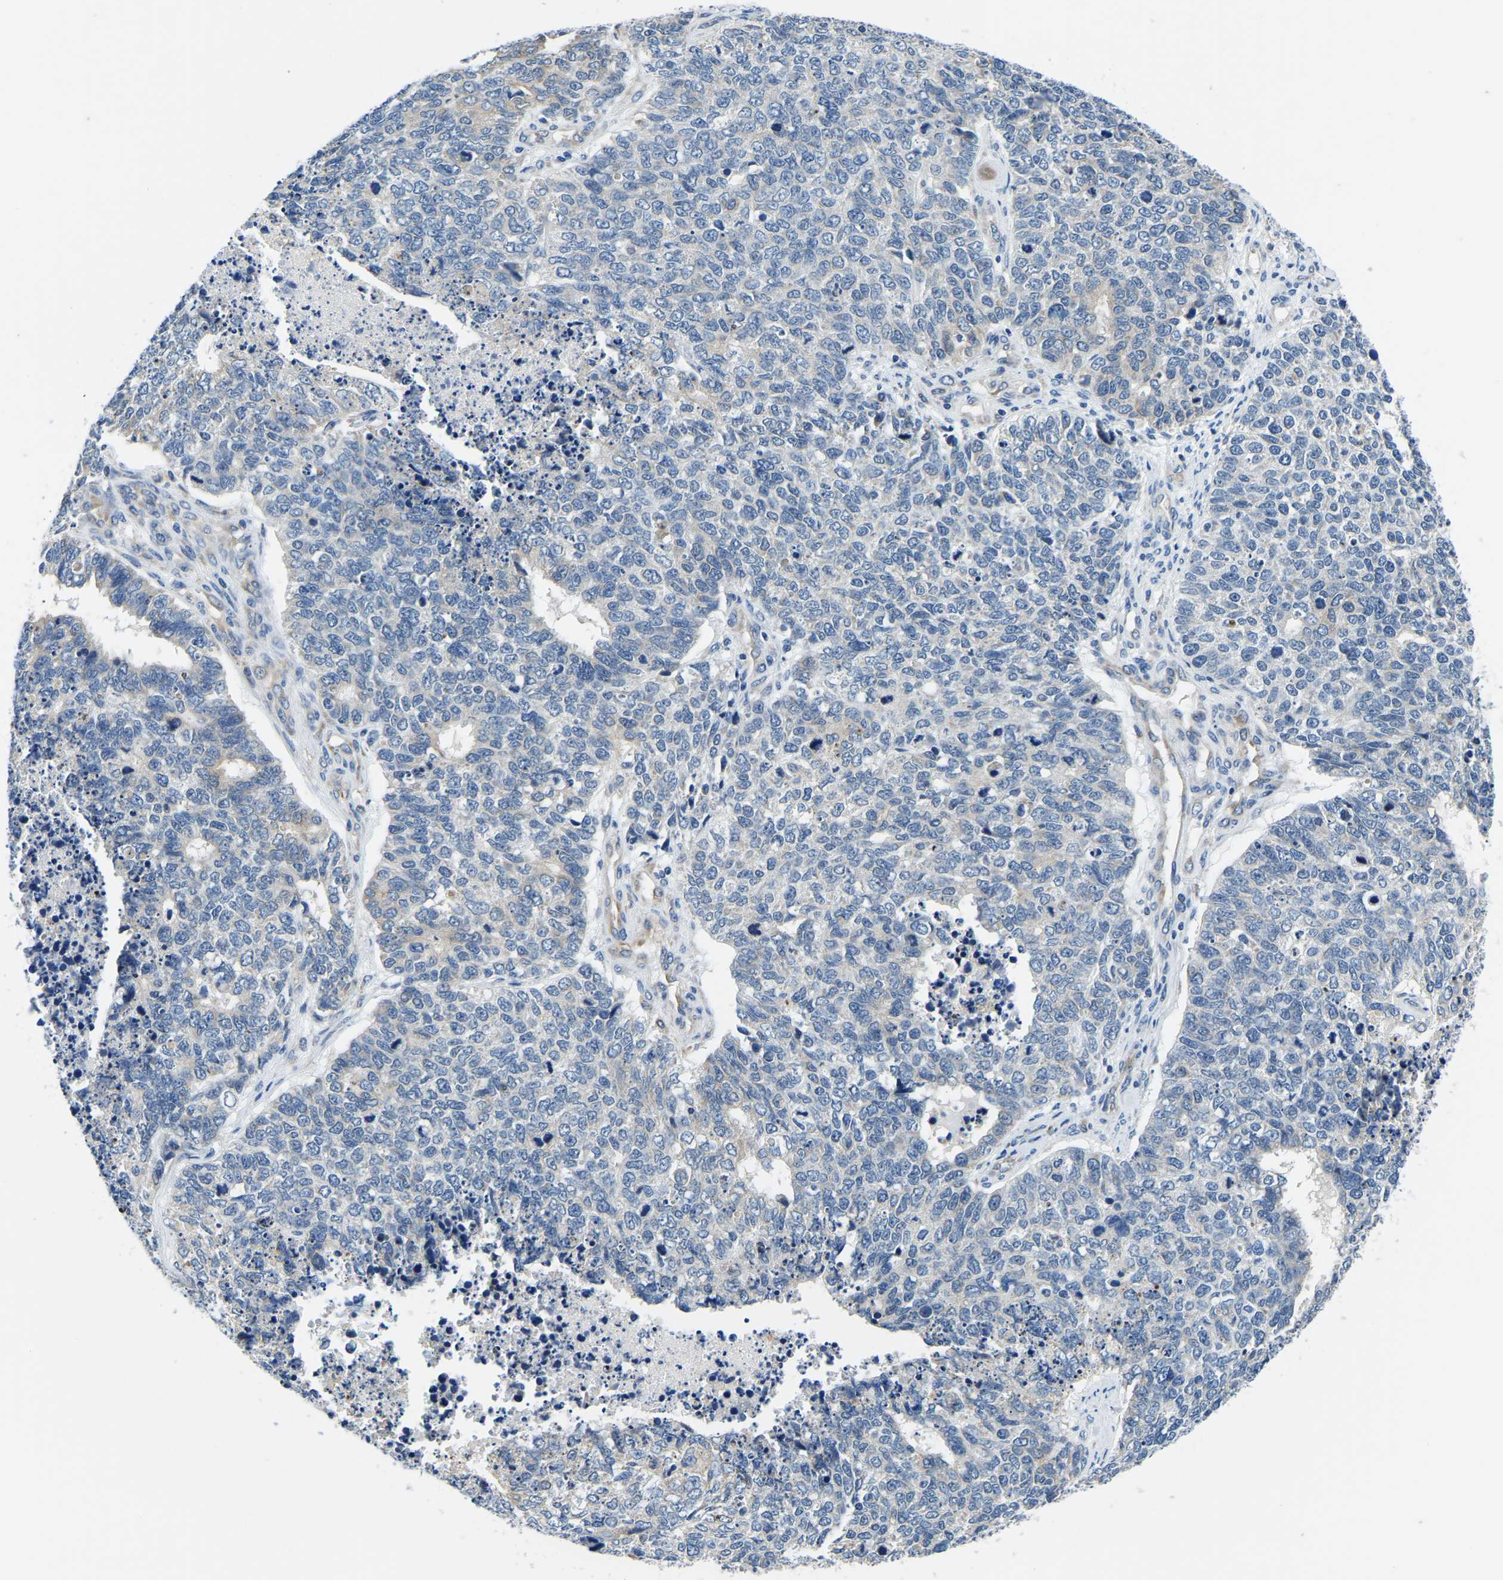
{"staining": {"intensity": "negative", "quantity": "none", "location": "none"}, "tissue": "cervical cancer", "cell_type": "Tumor cells", "image_type": "cancer", "snomed": [{"axis": "morphology", "description": "Squamous cell carcinoma, NOS"}, {"axis": "topography", "description": "Cervix"}], "caption": "The immunohistochemistry image has no significant positivity in tumor cells of cervical squamous cell carcinoma tissue. (Stains: DAB (3,3'-diaminobenzidine) IHC with hematoxylin counter stain, Microscopy: brightfield microscopy at high magnification).", "gene": "LIAS", "patient": {"sex": "female", "age": 63}}